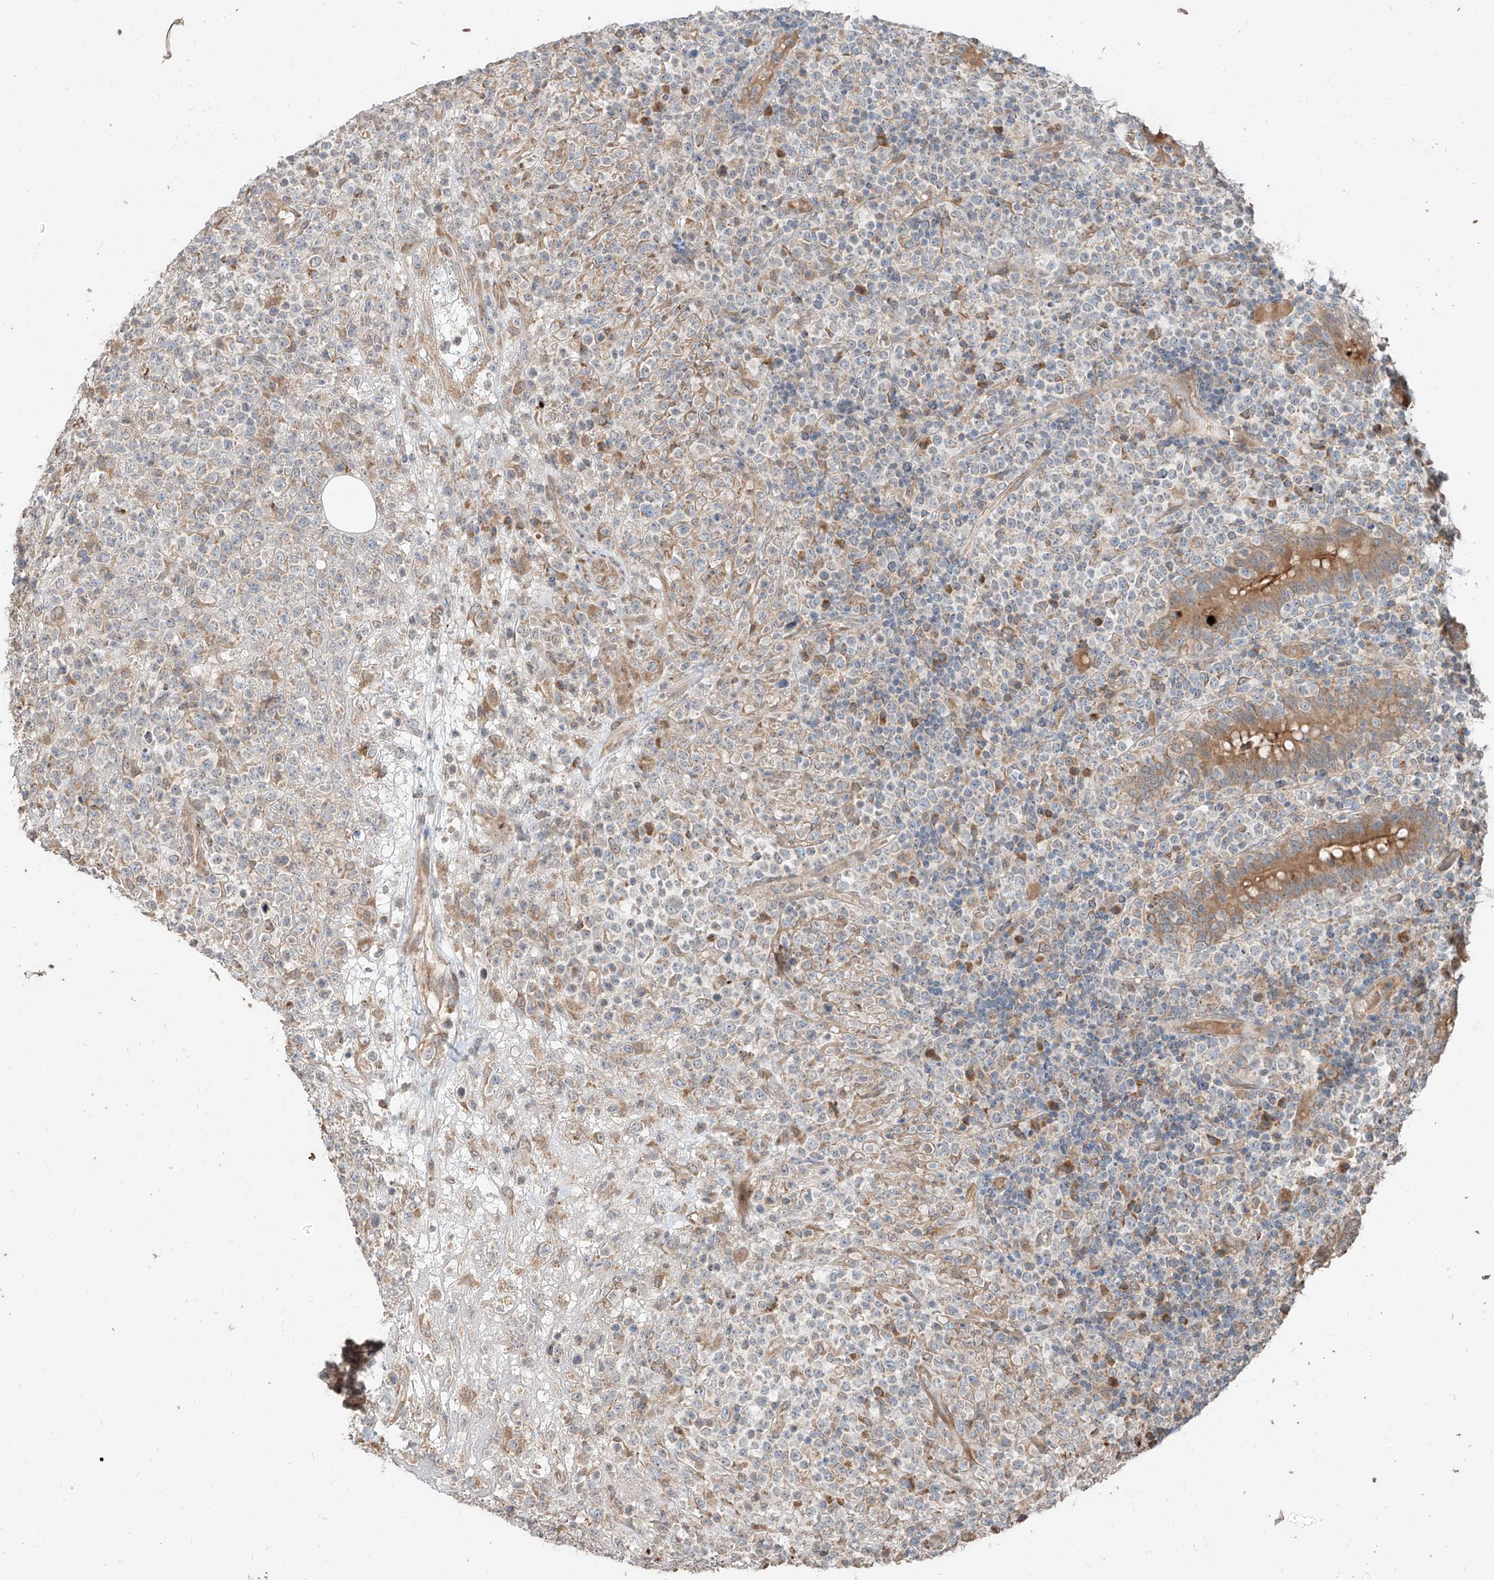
{"staining": {"intensity": "negative", "quantity": "none", "location": "none"}, "tissue": "lymphoma", "cell_type": "Tumor cells", "image_type": "cancer", "snomed": [{"axis": "morphology", "description": "Malignant lymphoma, non-Hodgkin's type, High grade"}, {"axis": "topography", "description": "Colon"}], "caption": "Protein analysis of high-grade malignant lymphoma, non-Hodgkin's type displays no significant staining in tumor cells.", "gene": "STX19", "patient": {"sex": "female", "age": 53}}